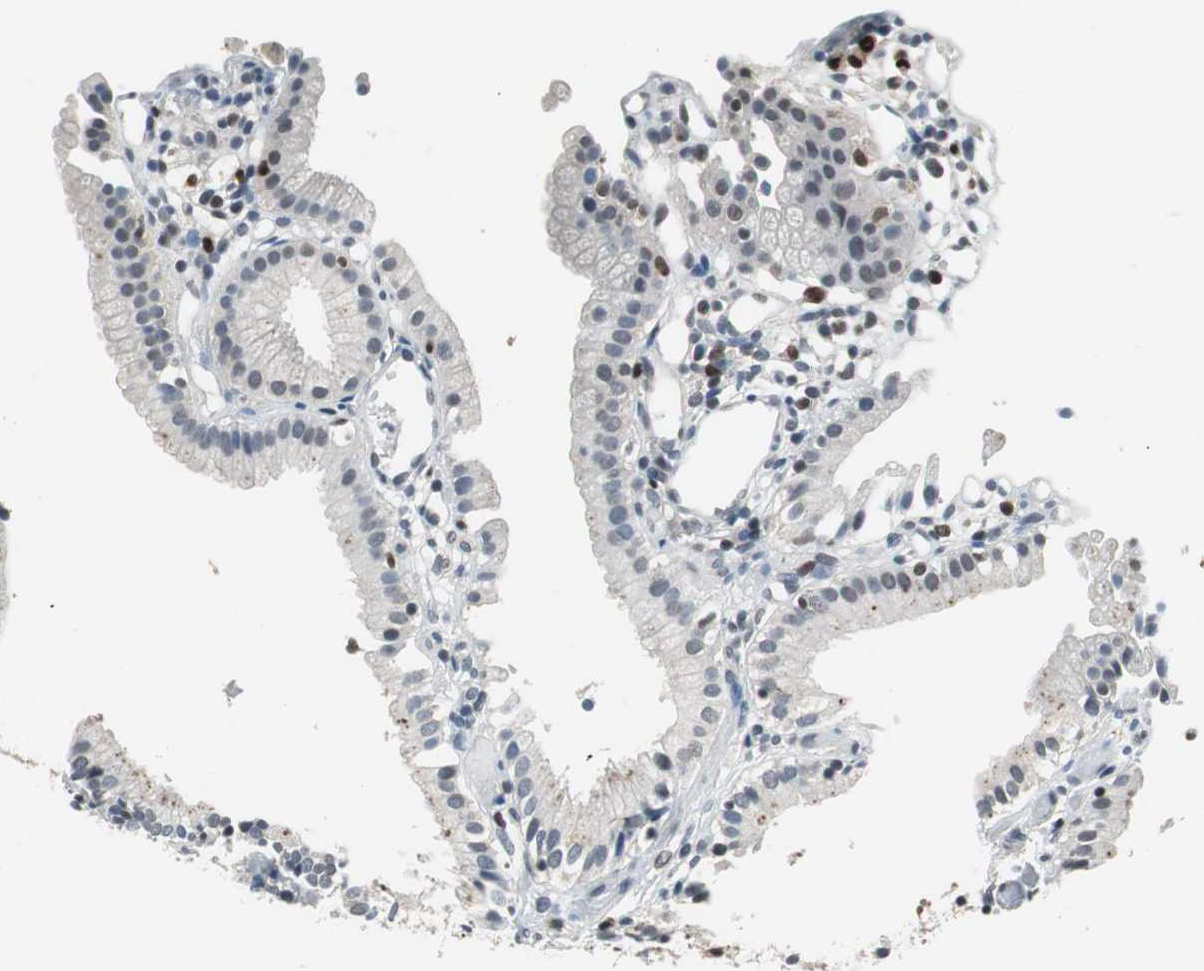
{"staining": {"intensity": "negative", "quantity": "none", "location": "none"}, "tissue": "gallbladder", "cell_type": "Glandular cells", "image_type": "normal", "snomed": [{"axis": "morphology", "description": "Normal tissue, NOS"}, {"axis": "topography", "description": "Gallbladder"}], "caption": "Immunohistochemical staining of normal human gallbladder displays no significant expression in glandular cells.", "gene": "MAFB", "patient": {"sex": "male", "age": 65}}